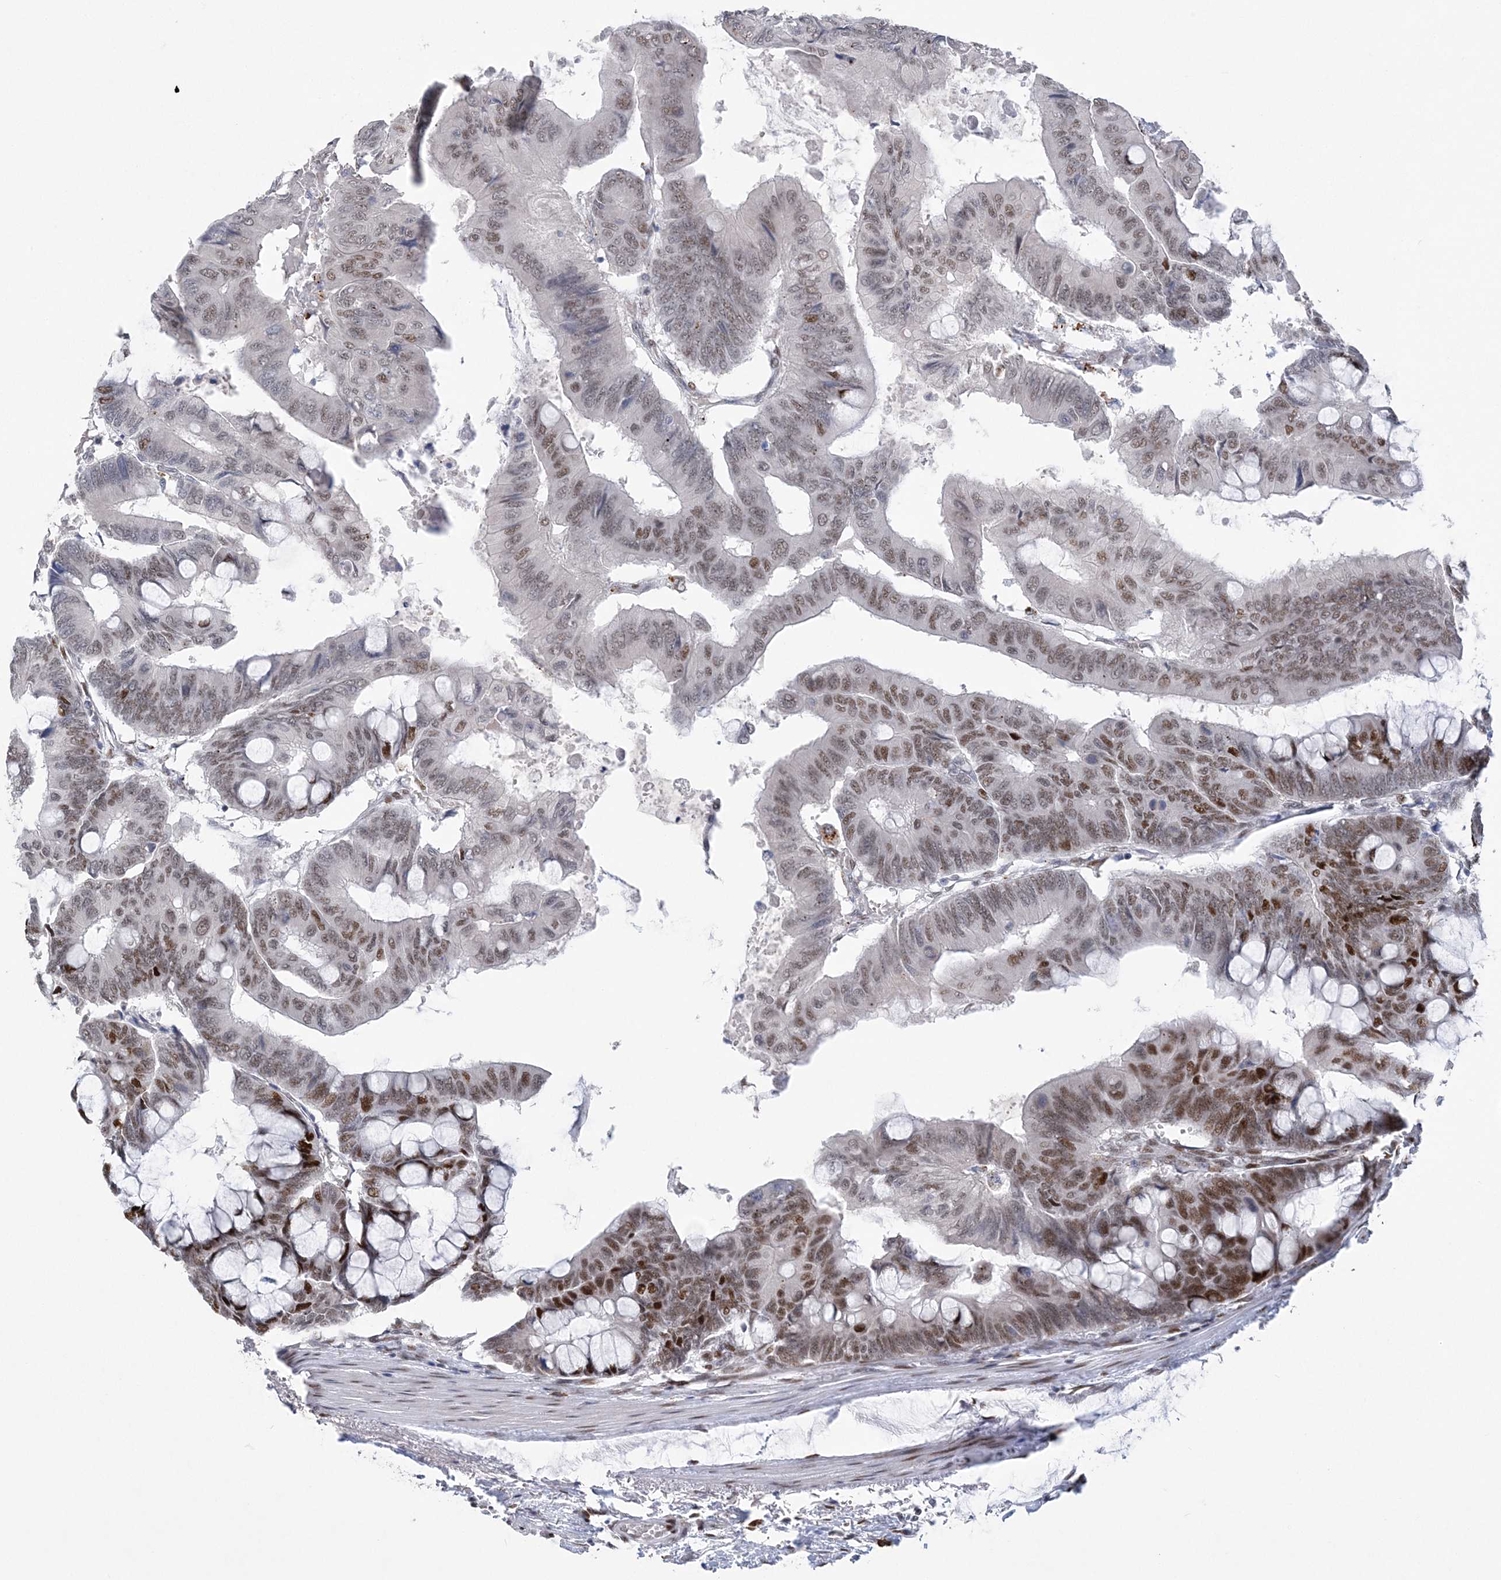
{"staining": {"intensity": "moderate", "quantity": "25%-75%", "location": "nuclear"}, "tissue": "colorectal cancer", "cell_type": "Tumor cells", "image_type": "cancer", "snomed": [{"axis": "morphology", "description": "Normal tissue, NOS"}, {"axis": "morphology", "description": "Adenocarcinoma, NOS"}, {"axis": "topography", "description": "Rectum"}, {"axis": "topography", "description": "Peripheral nerve tissue"}], "caption": "Immunohistochemical staining of colorectal cancer exhibits medium levels of moderate nuclear expression in about 25%-75% of tumor cells. The staining is performed using DAB brown chromogen to label protein expression. The nuclei are counter-stained blue using hematoxylin.", "gene": "ZBTB7A", "patient": {"sex": "male", "age": 92}}